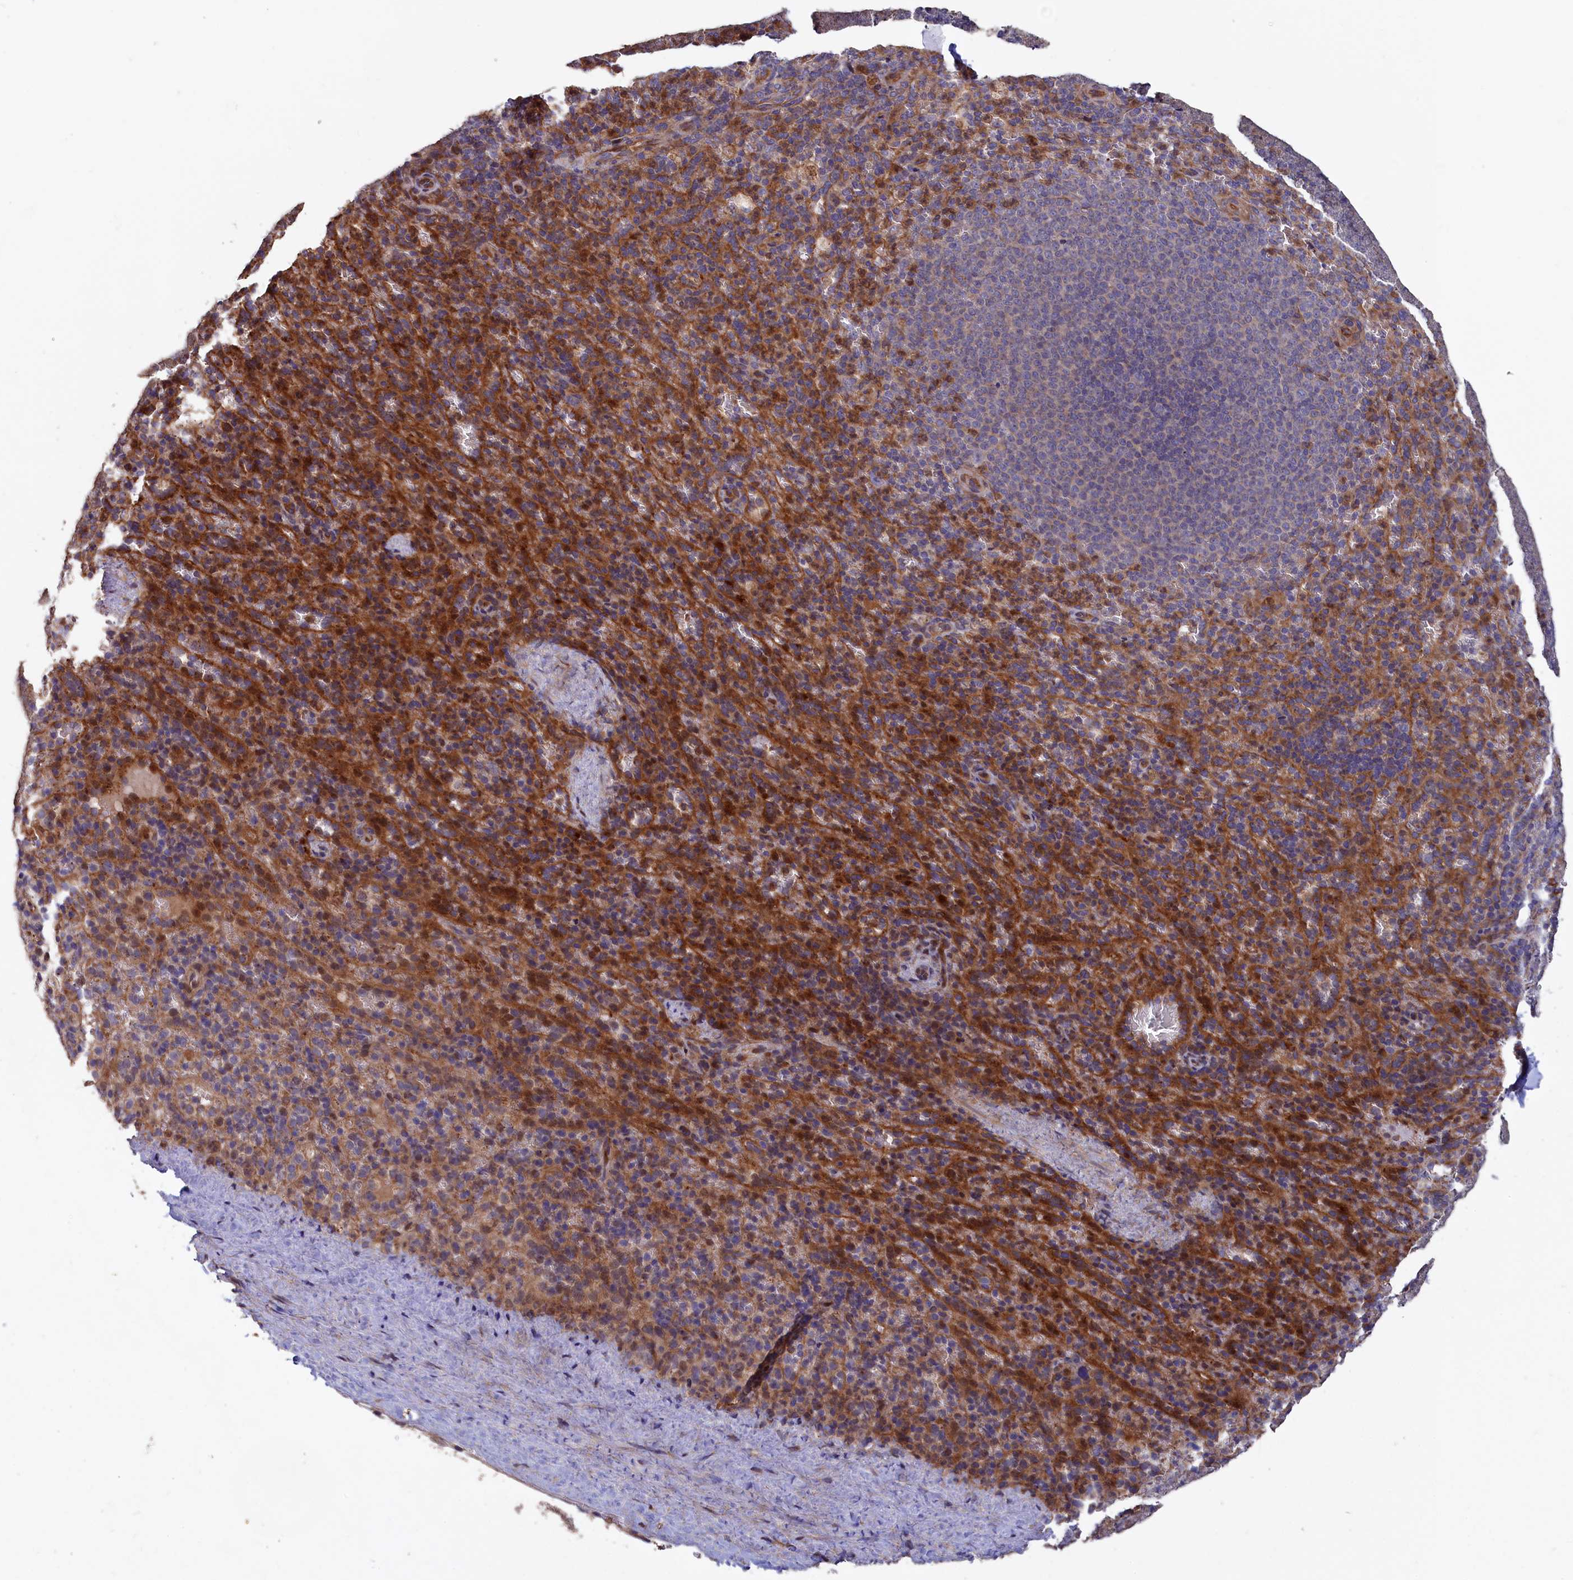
{"staining": {"intensity": "moderate", "quantity": "25%-75%", "location": "cytoplasmic/membranous"}, "tissue": "spleen", "cell_type": "Cells in red pulp", "image_type": "normal", "snomed": [{"axis": "morphology", "description": "Normal tissue, NOS"}, {"axis": "topography", "description": "Spleen"}], "caption": "Immunohistochemical staining of unremarkable human spleen demonstrates 25%-75% levels of moderate cytoplasmic/membranous protein positivity in about 25%-75% of cells in red pulp. The staining was performed using DAB to visualize the protein expression in brown, while the nuclei were stained in blue with hematoxylin (Magnification: 20x).", "gene": "GREB1L", "patient": {"sex": "female", "age": 21}}